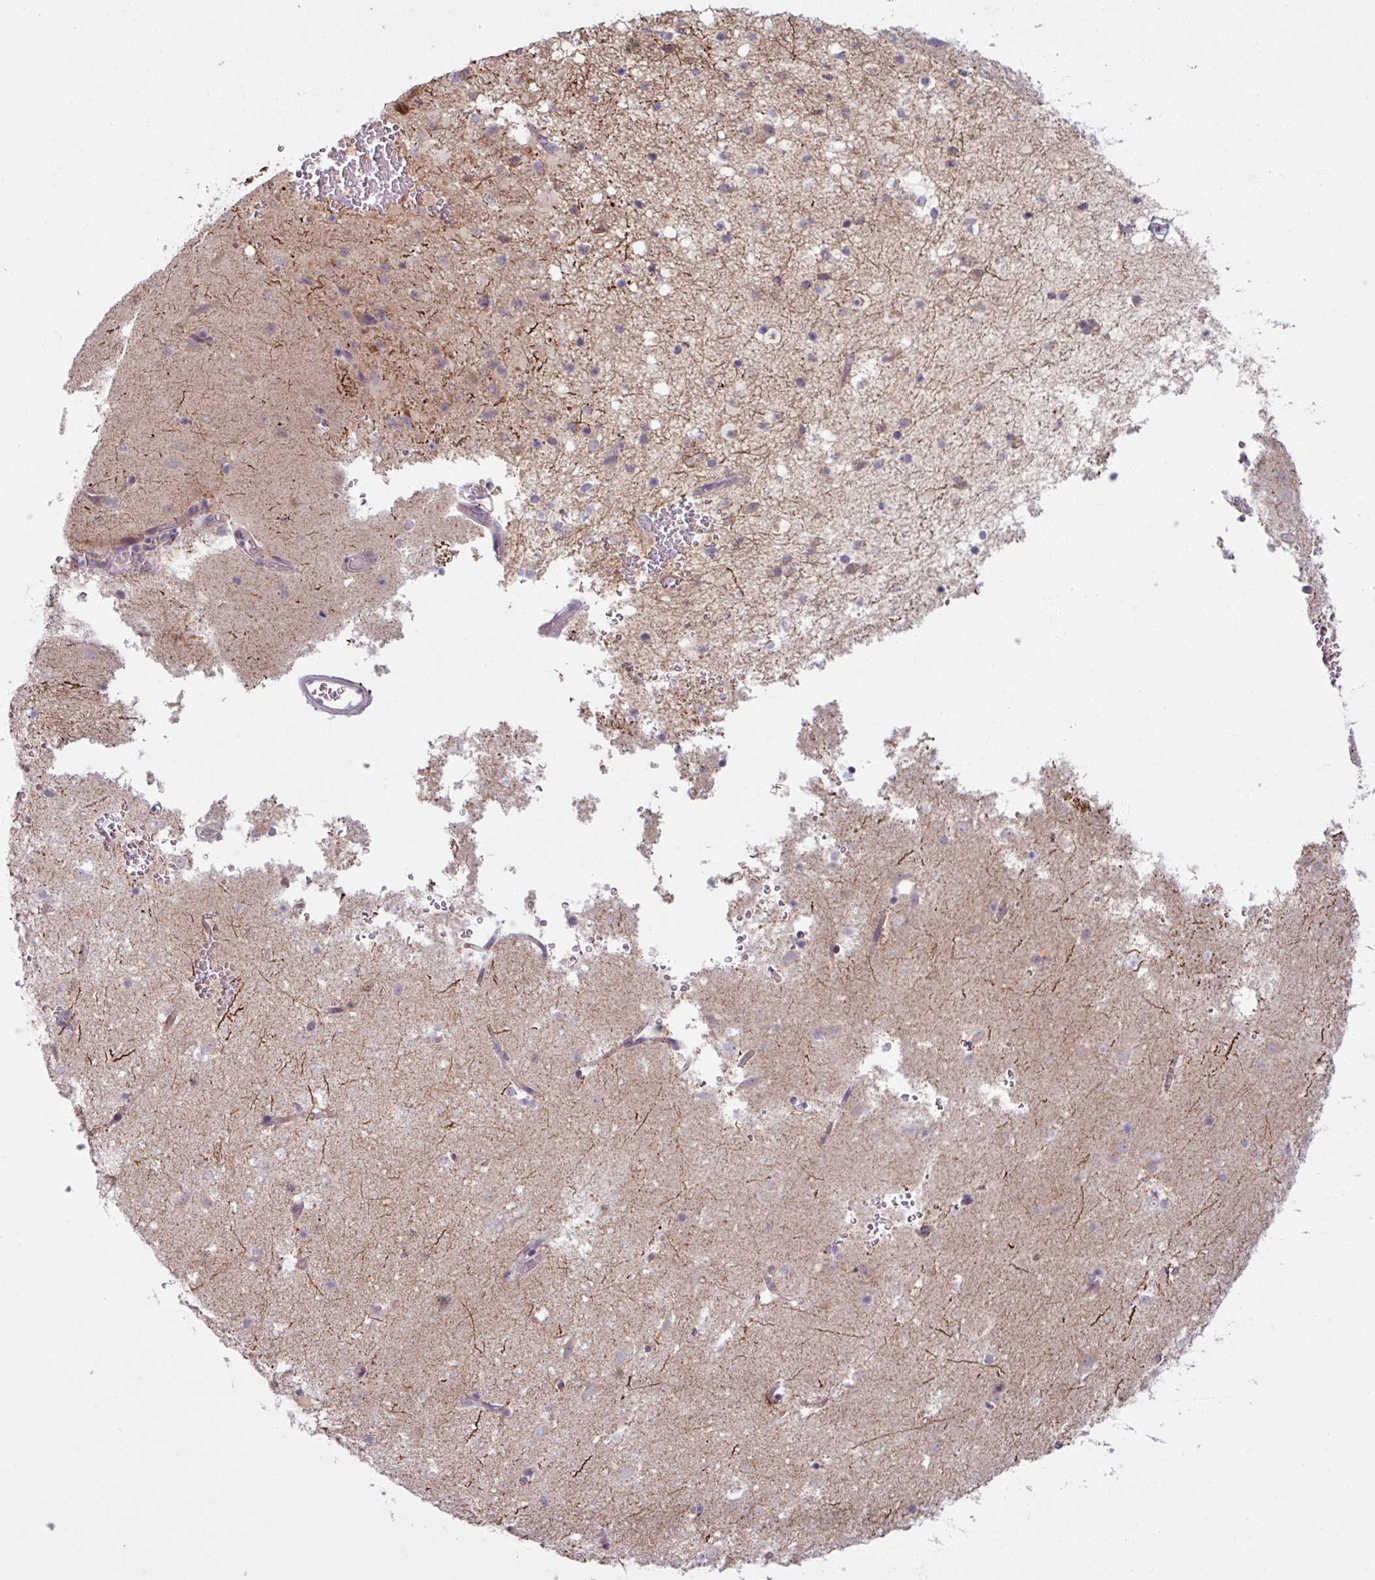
{"staining": {"intensity": "negative", "quantity": "none", "location": "none"}, "tissue": "caudate", "cell_type": "Glial cells", "image_type": "normal", "snomed": [{"axis": "morphology", "description": "Normal tissue, NOS"}, {"axis": "topography", "description": "Lateral ventricle wall"}], "caption": "DAB immunohistochemical staining of normal caudate shows no significant positivity in glial cells.", "gene": "OGFOD3", "patient": {"sex": "male", "age": 37}}